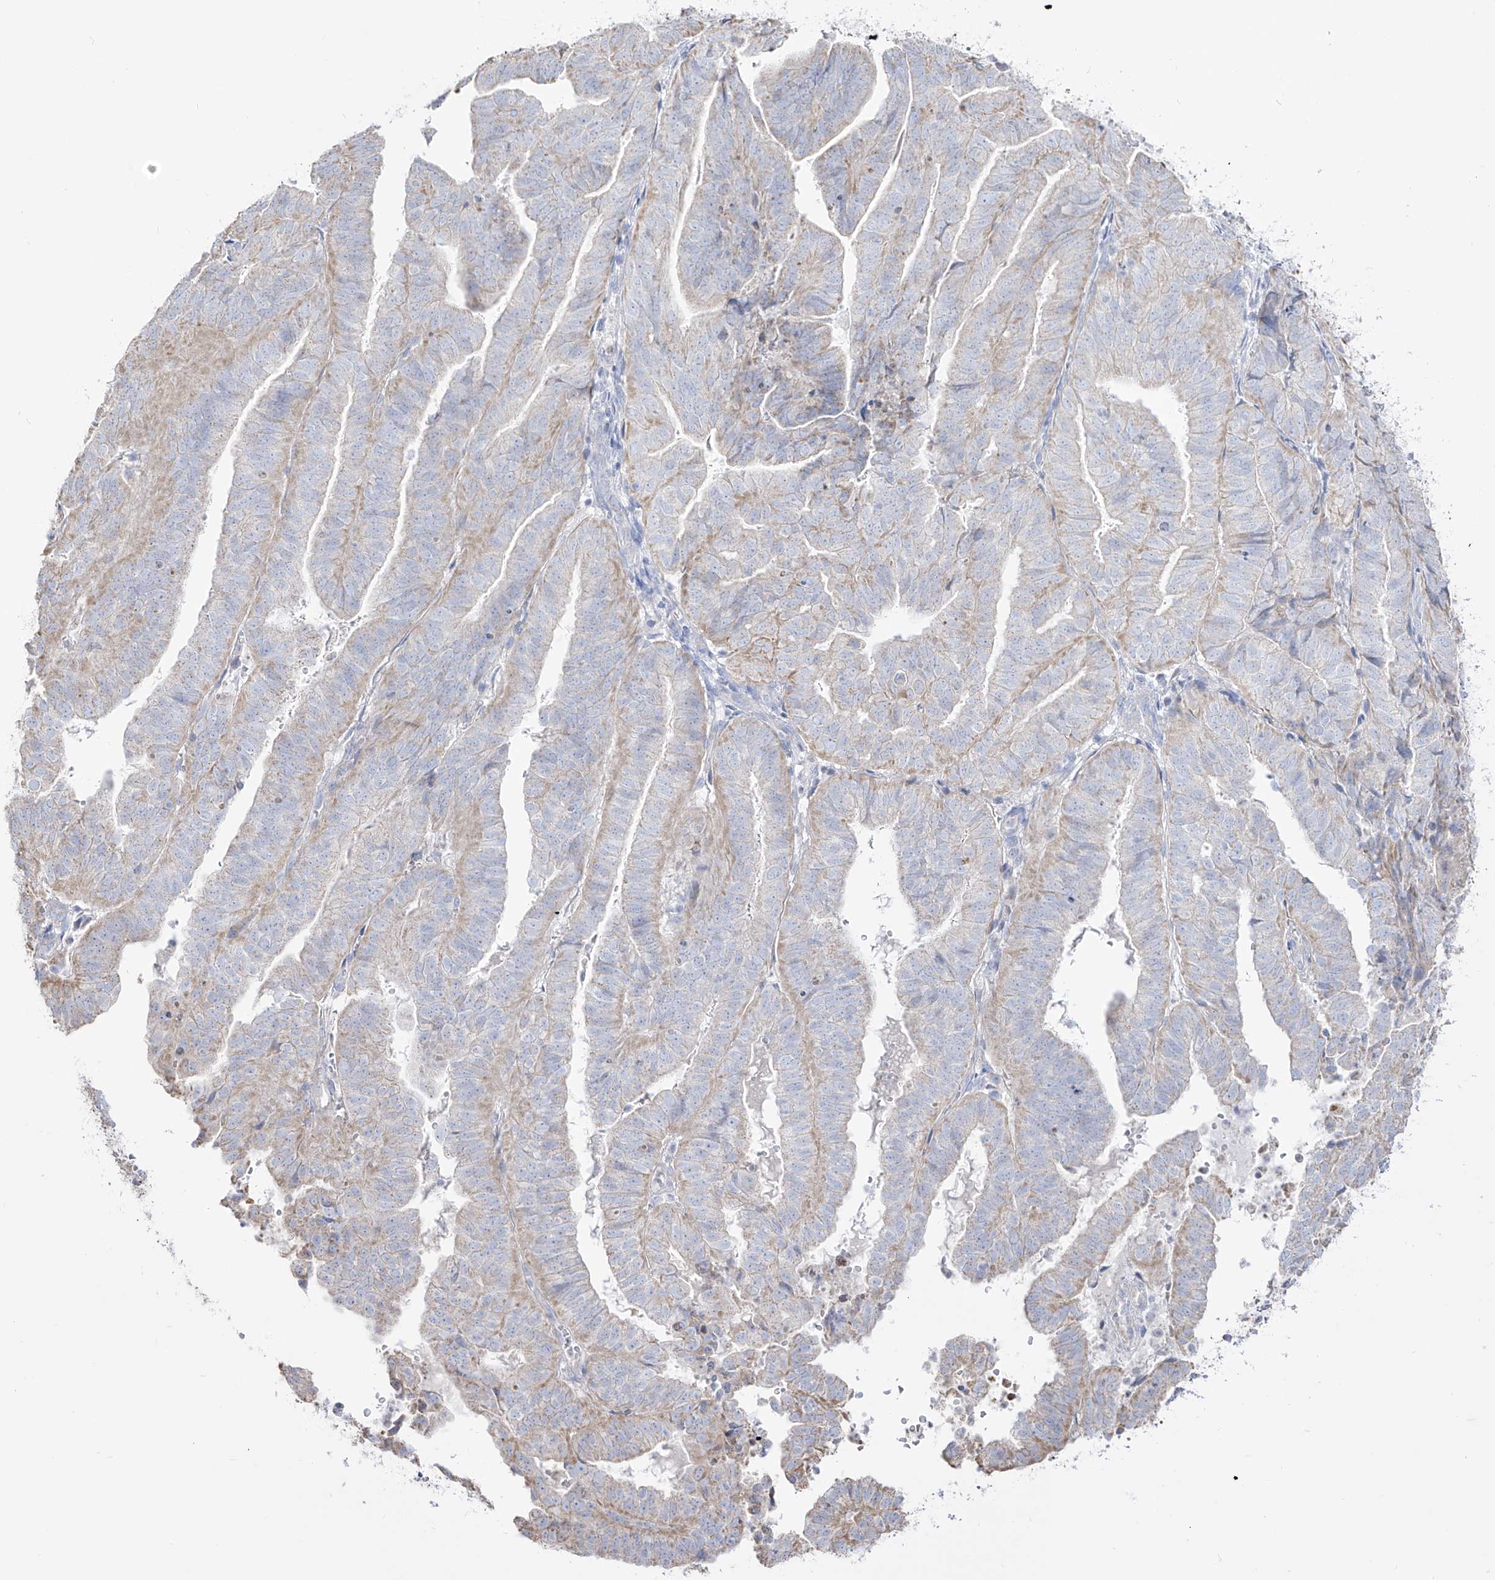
{"staining": {"intensity": "weak", "quantity": "<25%", "location": "cytoplasmic/membranous"}, "tissue": "endometrial cancer", "cell_type": "Tumor cells", "image_type": "cancer", "snomed": [{"axis": "morphology", "description": "Adenocarcinoma, NOS"}, {"axis": "topography", "description": "Uterus"}], "caption": "Tumor cells show no significant protein staining in endometrial cancer (adenocarcinoma). The staining was performed using DAB (3,3'-diaminobenzidine) to visualize the protein expression in brown, while the nuclei were stained in blue with hematoxylin (Magnification: 20x).", "gene": "RCHY1", "patient": {"sex": "female", "age": 77}}